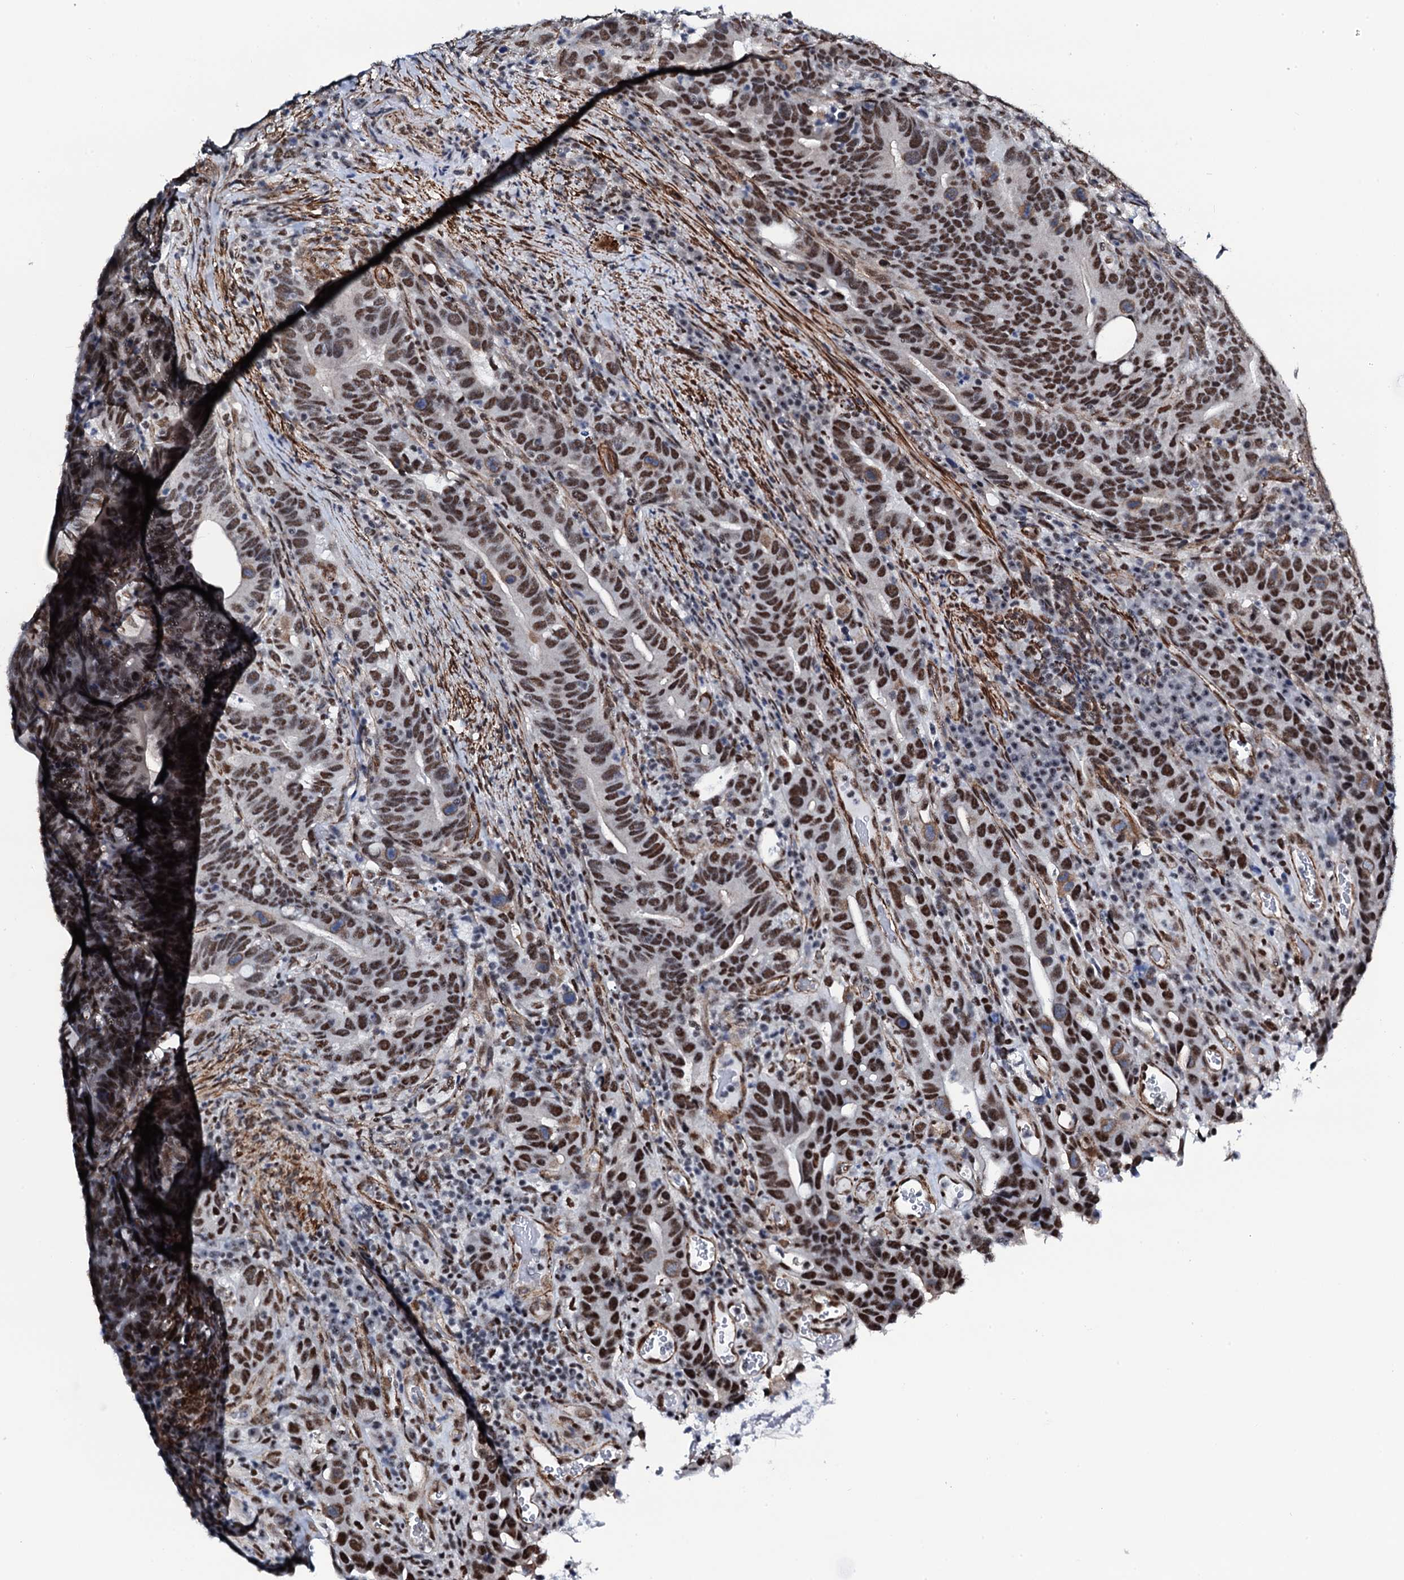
{"staining": {"intensity": "moderate", "quantity": ">75%", "location": "nuclear"}, "tissue": "colorectal cancer", "cell_type": "Tumor cells", "image_type": "cancer", "snomed": [{"axis": "morphology", "description": "Adenocarcinoma, NOS"}, {"axis": "topography", "description": "Colon"}], "caption": "Tumor cells show medium levels of moderate nuclear positivity in approximately >75% of cells in human colorectal cancer.", "gene": "CWC15", "patient": {"sex": "female", "age": 66}}